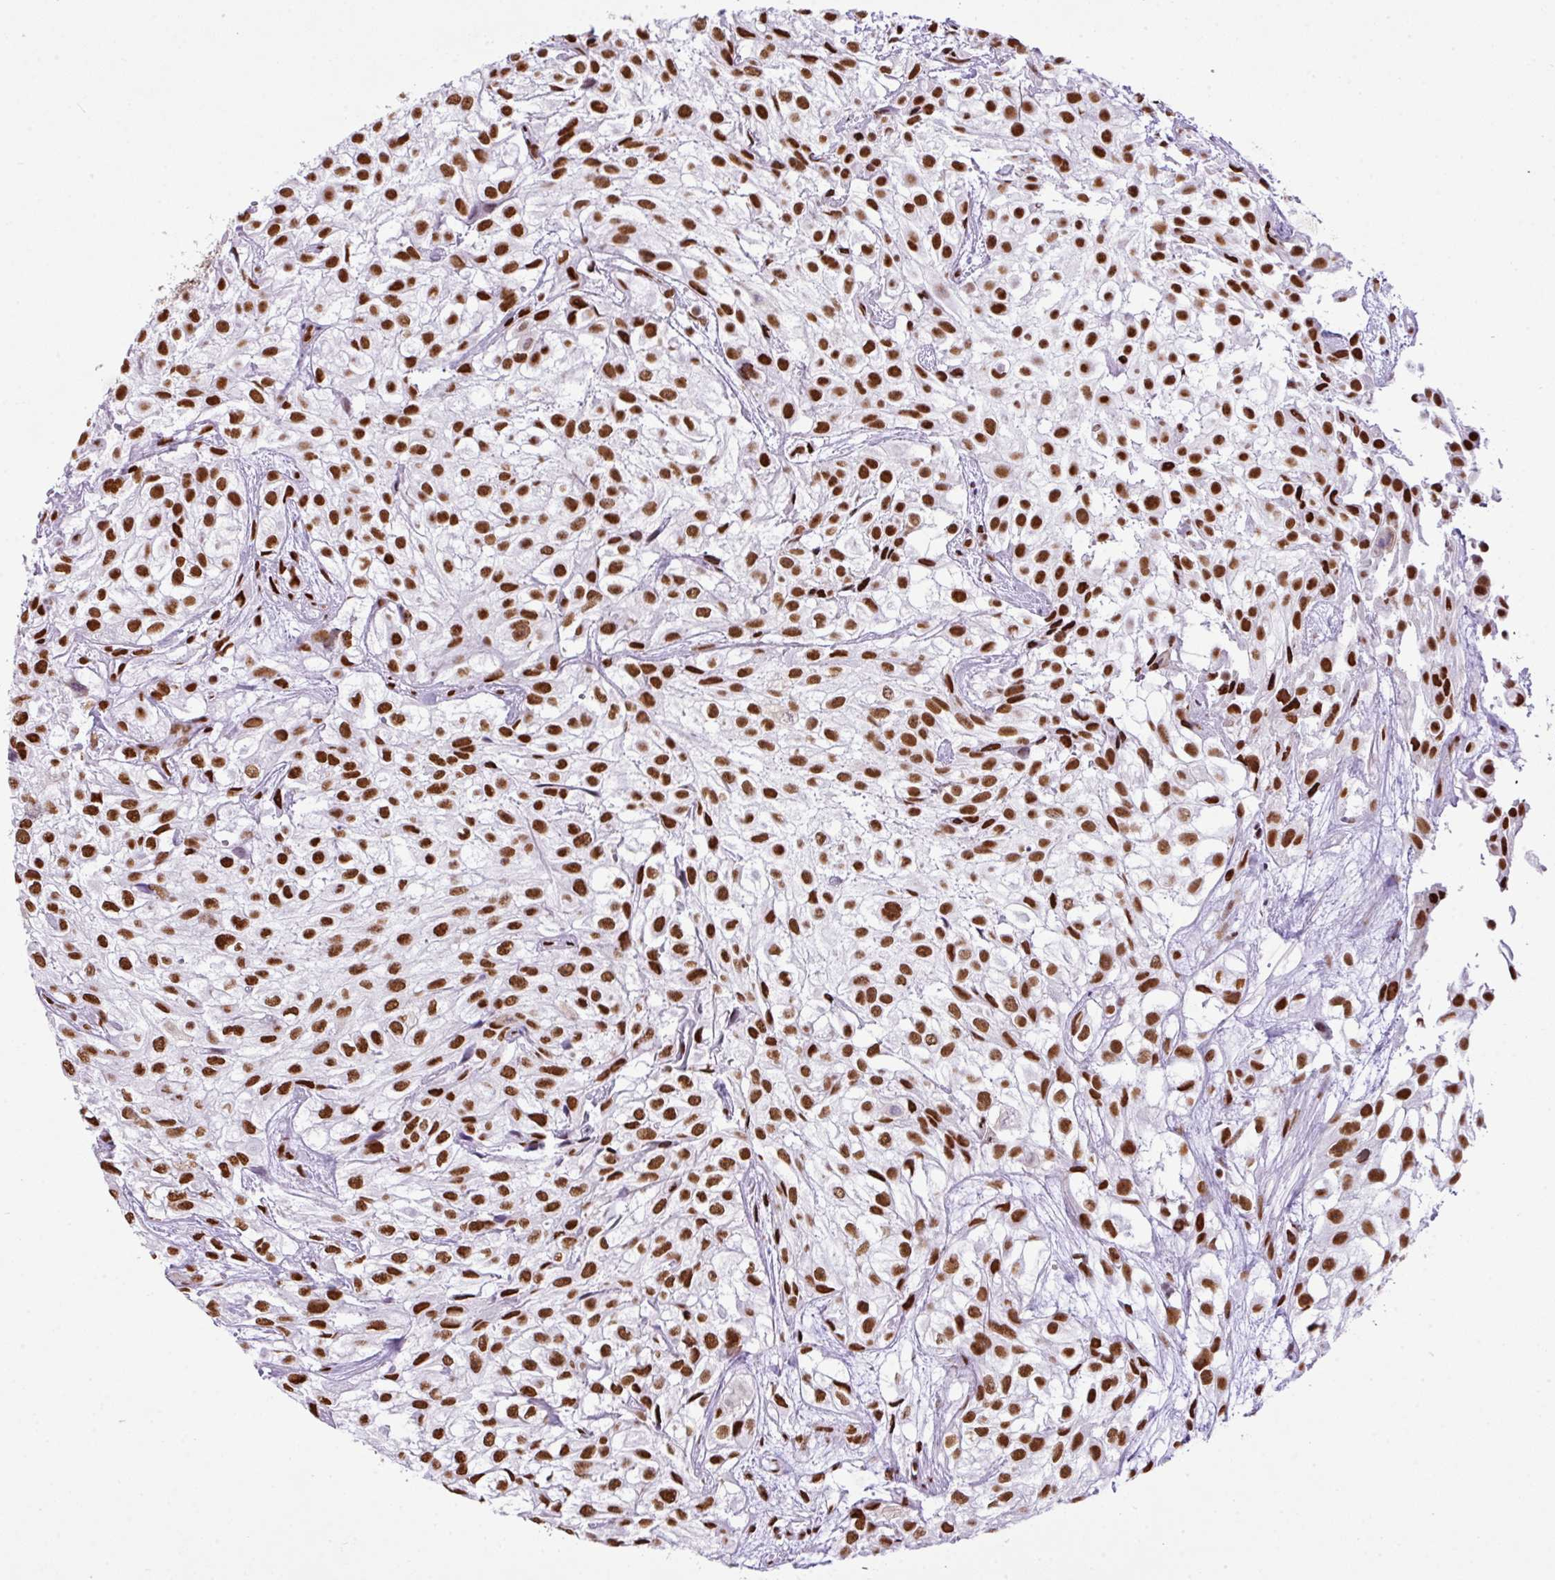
{"staining": {"intensity": "moderate", "quantity": ">75%", "location": "nuclear"}, "tissue": "urothelial cancer", "cell_type": "Tumor cells", "image_type": "cancer", "snomed": [{"axis": "morphology", "description": "Urothelial carcinoma, High grade"}, {"axis": "topography", "description": "Urinary bladder"}], "caption": "A photomicrograph showing moderate nuclear staining in about >75% of tumor cells in urothelial cancer, as visualized by brown immunohistochemical staining.", "gene": "RARG", "patient": {"sex": "male", "age": 56}}